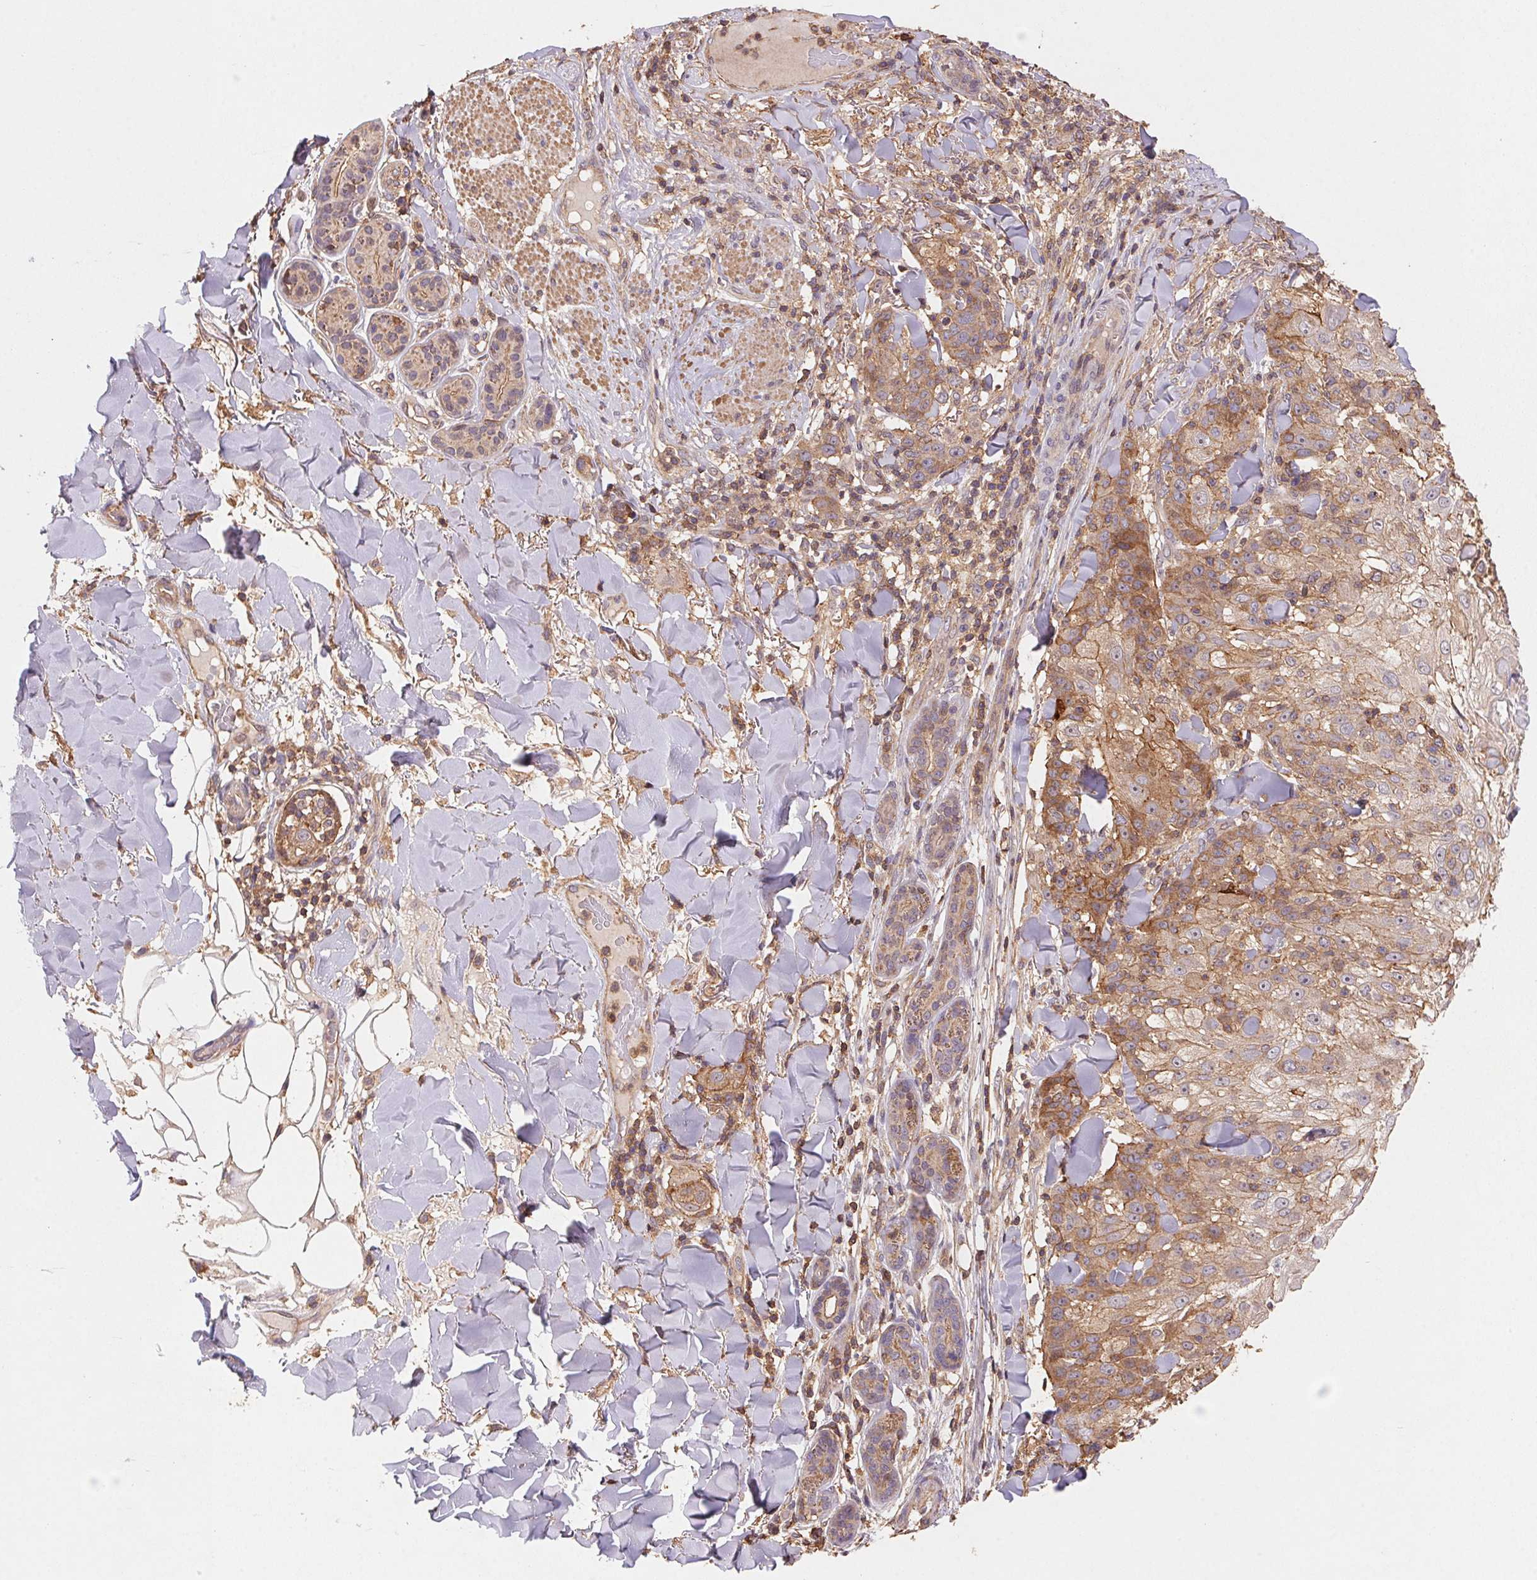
{"staining": {"intensity": "moderate", "quantity": "25%-75%", "location": "cytoplasmic/membranous"}, "tissue": "skin cancer", "cell_type": "Tumor cells", "image_type": "cancer", "snomed": [{"axis": "morphology", "description": "Normal tissue, NOS"}, {"axis": "morphology", "description": "Squamous cell carcinoma, NOS"}, {"axis": "topography", "description": "Skin"}], "caption": "High-power microscopy captured an immunohistochemistry histopathology image of skin squamous cell carcinoma, revealing moderate cytoplasmic/membranous staining in approximately 25%-75% of tumor cells. (Brightfield microscopy of DAB IHC at high magnification).", "gene": "ATG10", "patient": {"sex": "female", "age": 83}}